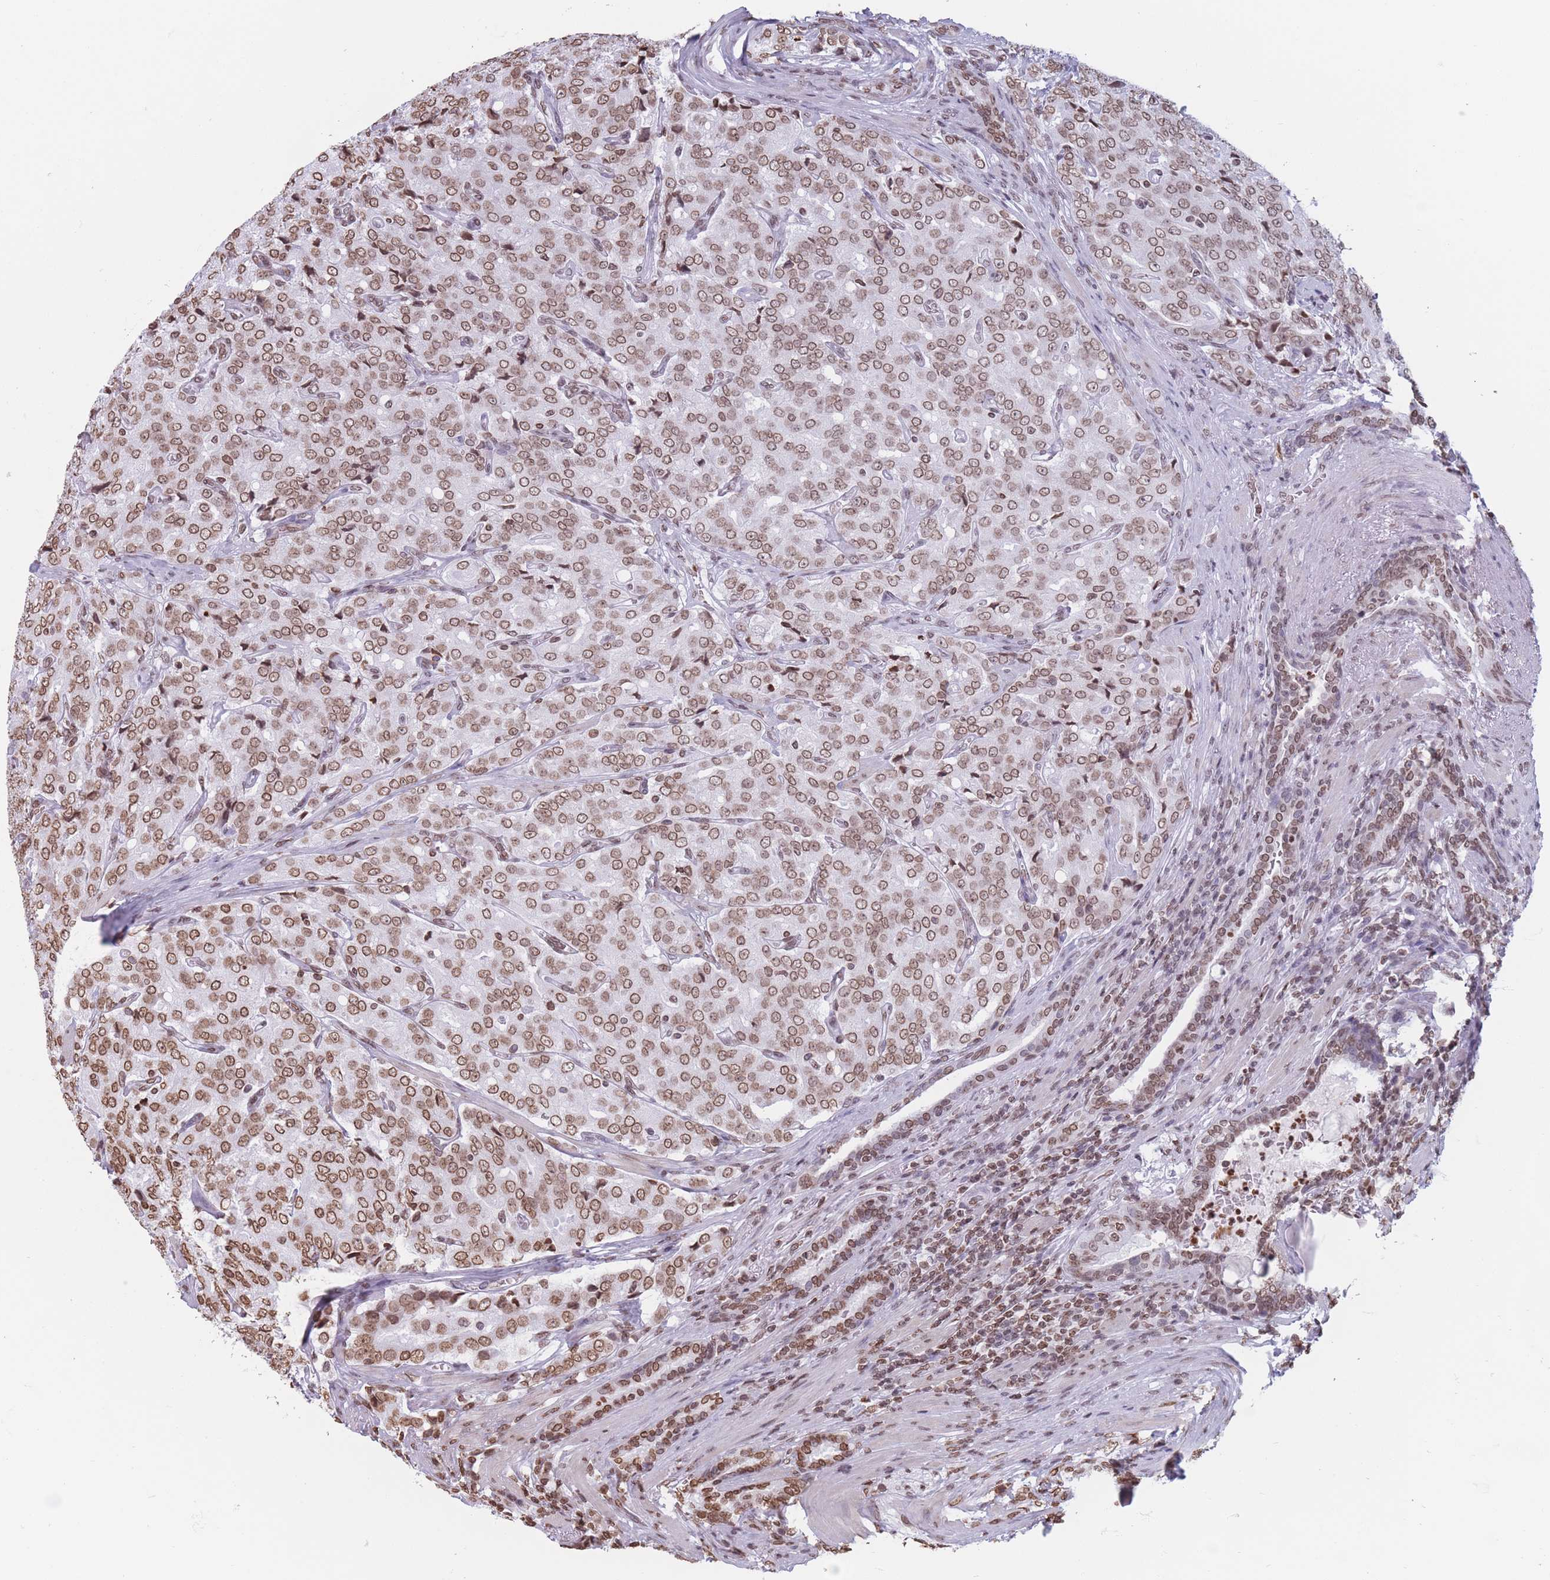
{"staining": {"intensity": "moderate", "quantity": ">75%", "location": "nuclear"}, "tissue": "prostate cancer", "cell_type": "Tumor cells", "image_type": "cancer", "snomed": [{"axis": "morphology", "description": "Adenocarcinoma, High grade"}, {"axis": "topography", "description": "Prostate"}], "caption": "Prostate high-grade adenocarcinoma stained with immunohistochemistry (IHC) displays moderate nuclear staining in approximately >75% of tumor cells.", "gene": "RYK", "patient": {"sex": "male", "age": 68}}